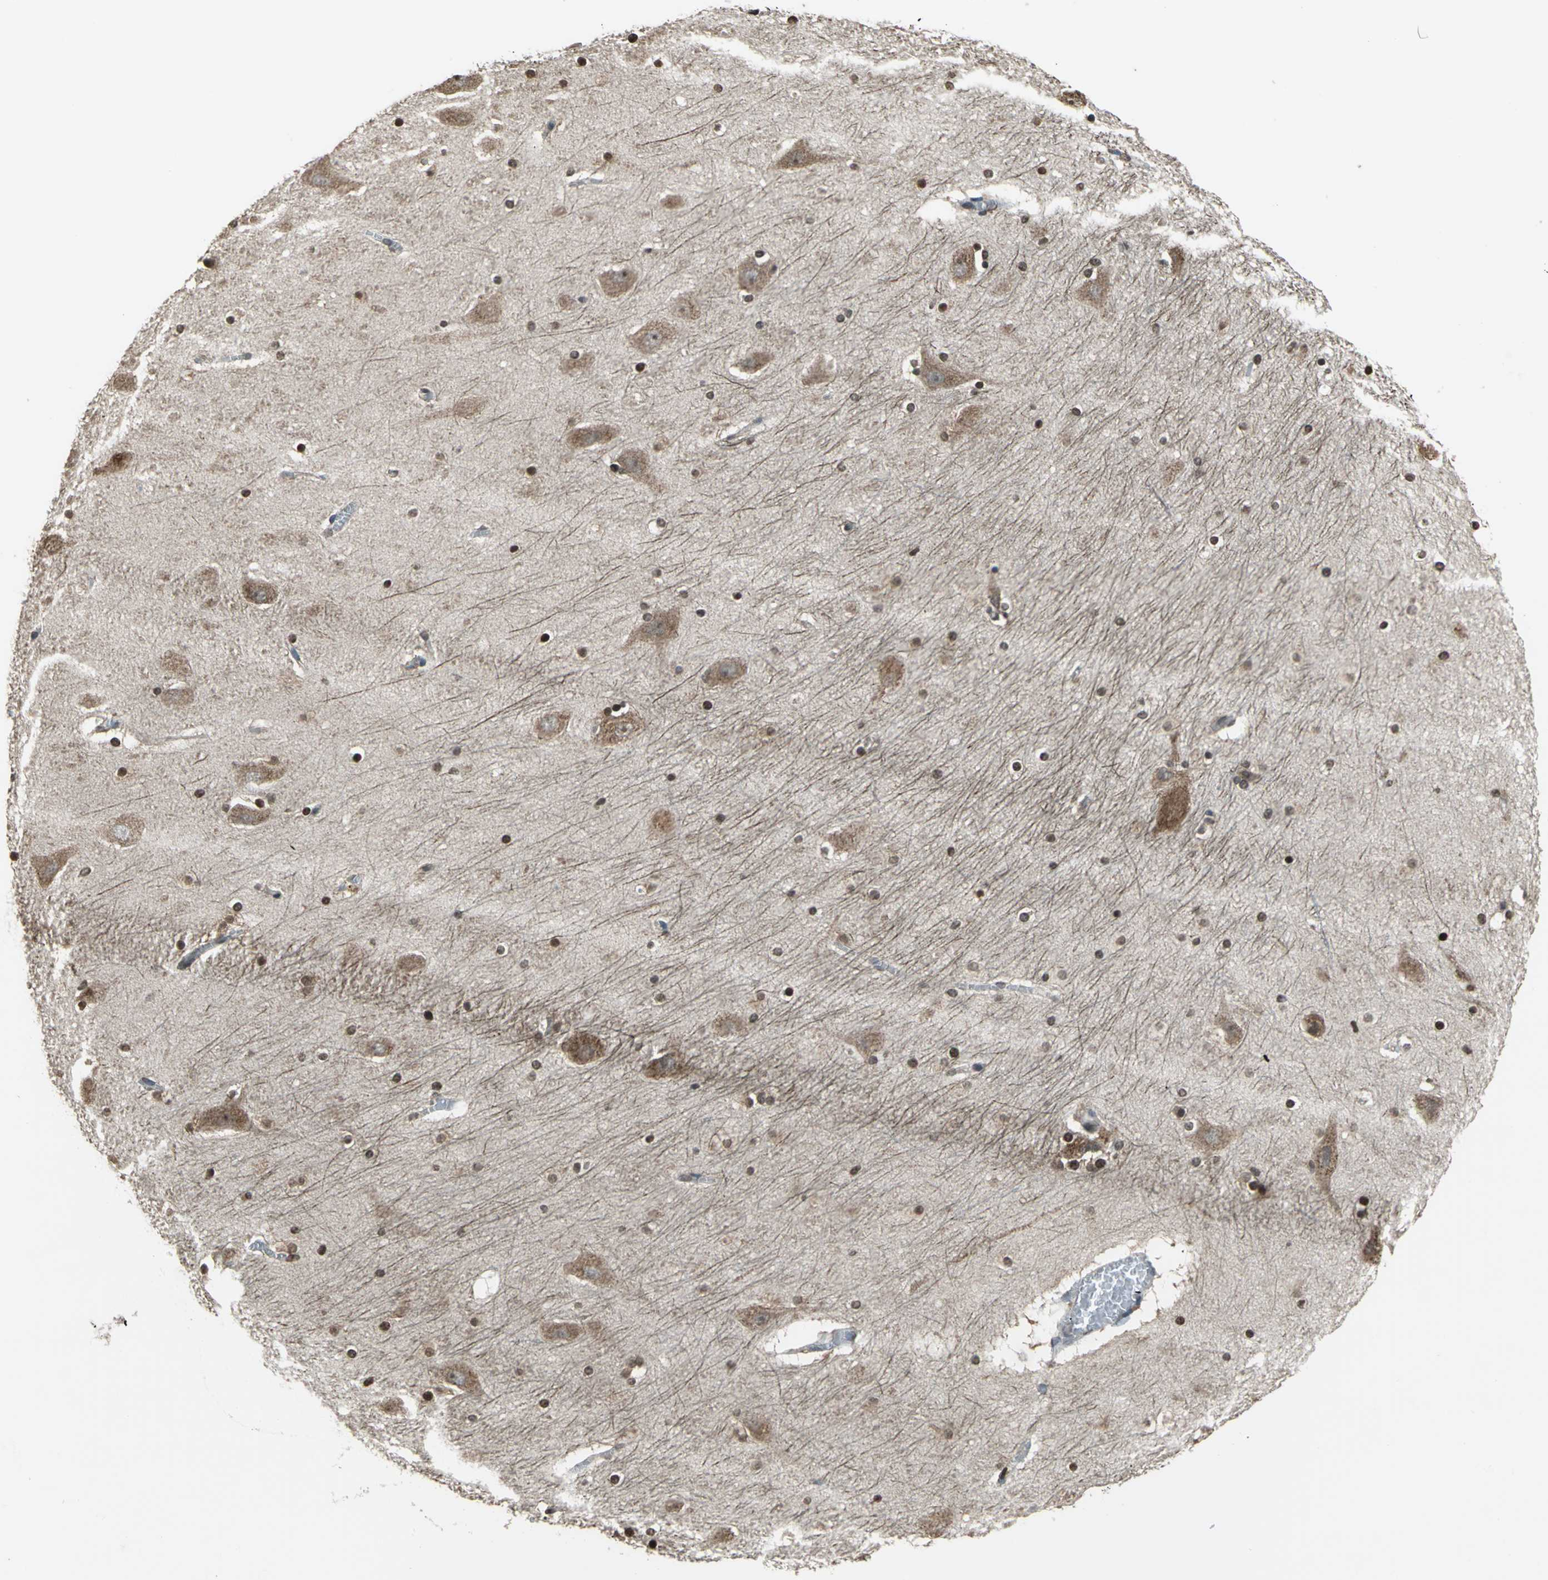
{"staining": {"intensity": "moderate", "quantity": "25%-75%", "location": "nuclear"}, "tissue": "hippocampus", "cell_type": "Glial cells", "image_type": "normal", "snomed": [{"axis": "morphology", "description": "Normal tissue, NOS"}, {"axis": "topography", "description": "Hippocampus"}], "caption": "A brown stain highlights moderate nuclear expression of a protein in glial cells of benign human hippocampus.", "gene": "TRAK1", "patient": {"sex": "male", "age": 45}}